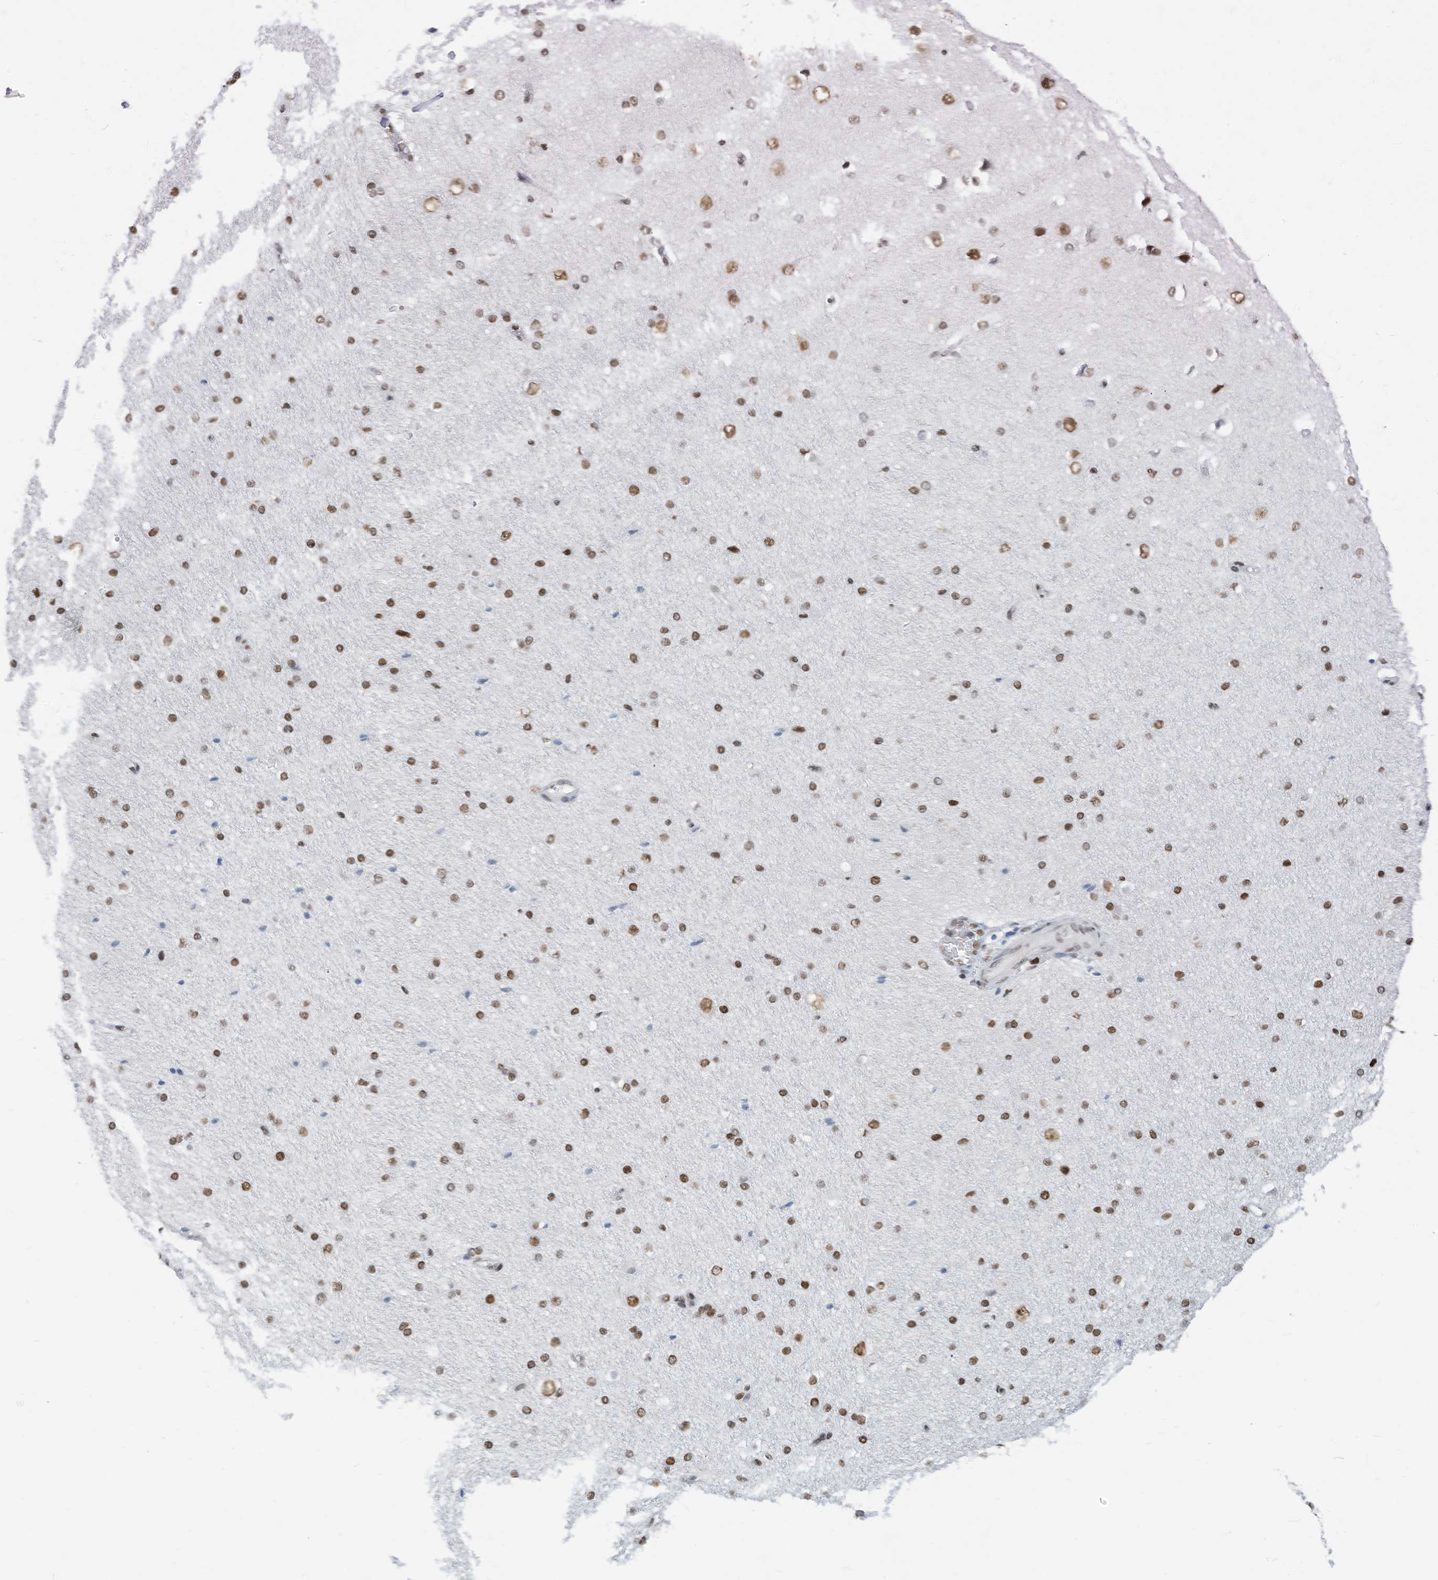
{"staining": {"intensity": "strong", "quantity": ">75%", "location": "nuclear"}, "tissue": "cerebral cortex", "cell_type": "Endothelial cells", "image_type": "normal", "snomed": [{"axis": "morphology", "description": "Normal tissue, NOS"}, {"axis": "morphology", "description": "Developmental malformation"}, {"axis": "topography", "description": "Cerebral cortex"}], "caption": "An IHC histopathology image of unremarkable tissue is shown. Protein staining in brown shows strong nuclear positivity in cerebral cortex within endothelial cells. The staining was performed using DAB (3,3'-diaminobenzidine), with brown indicating positive protein expression. Nuclei are stained blue with hematoxylin.", "gene": "KHSRP", "patient": {"sex": "female", "age": 30}}